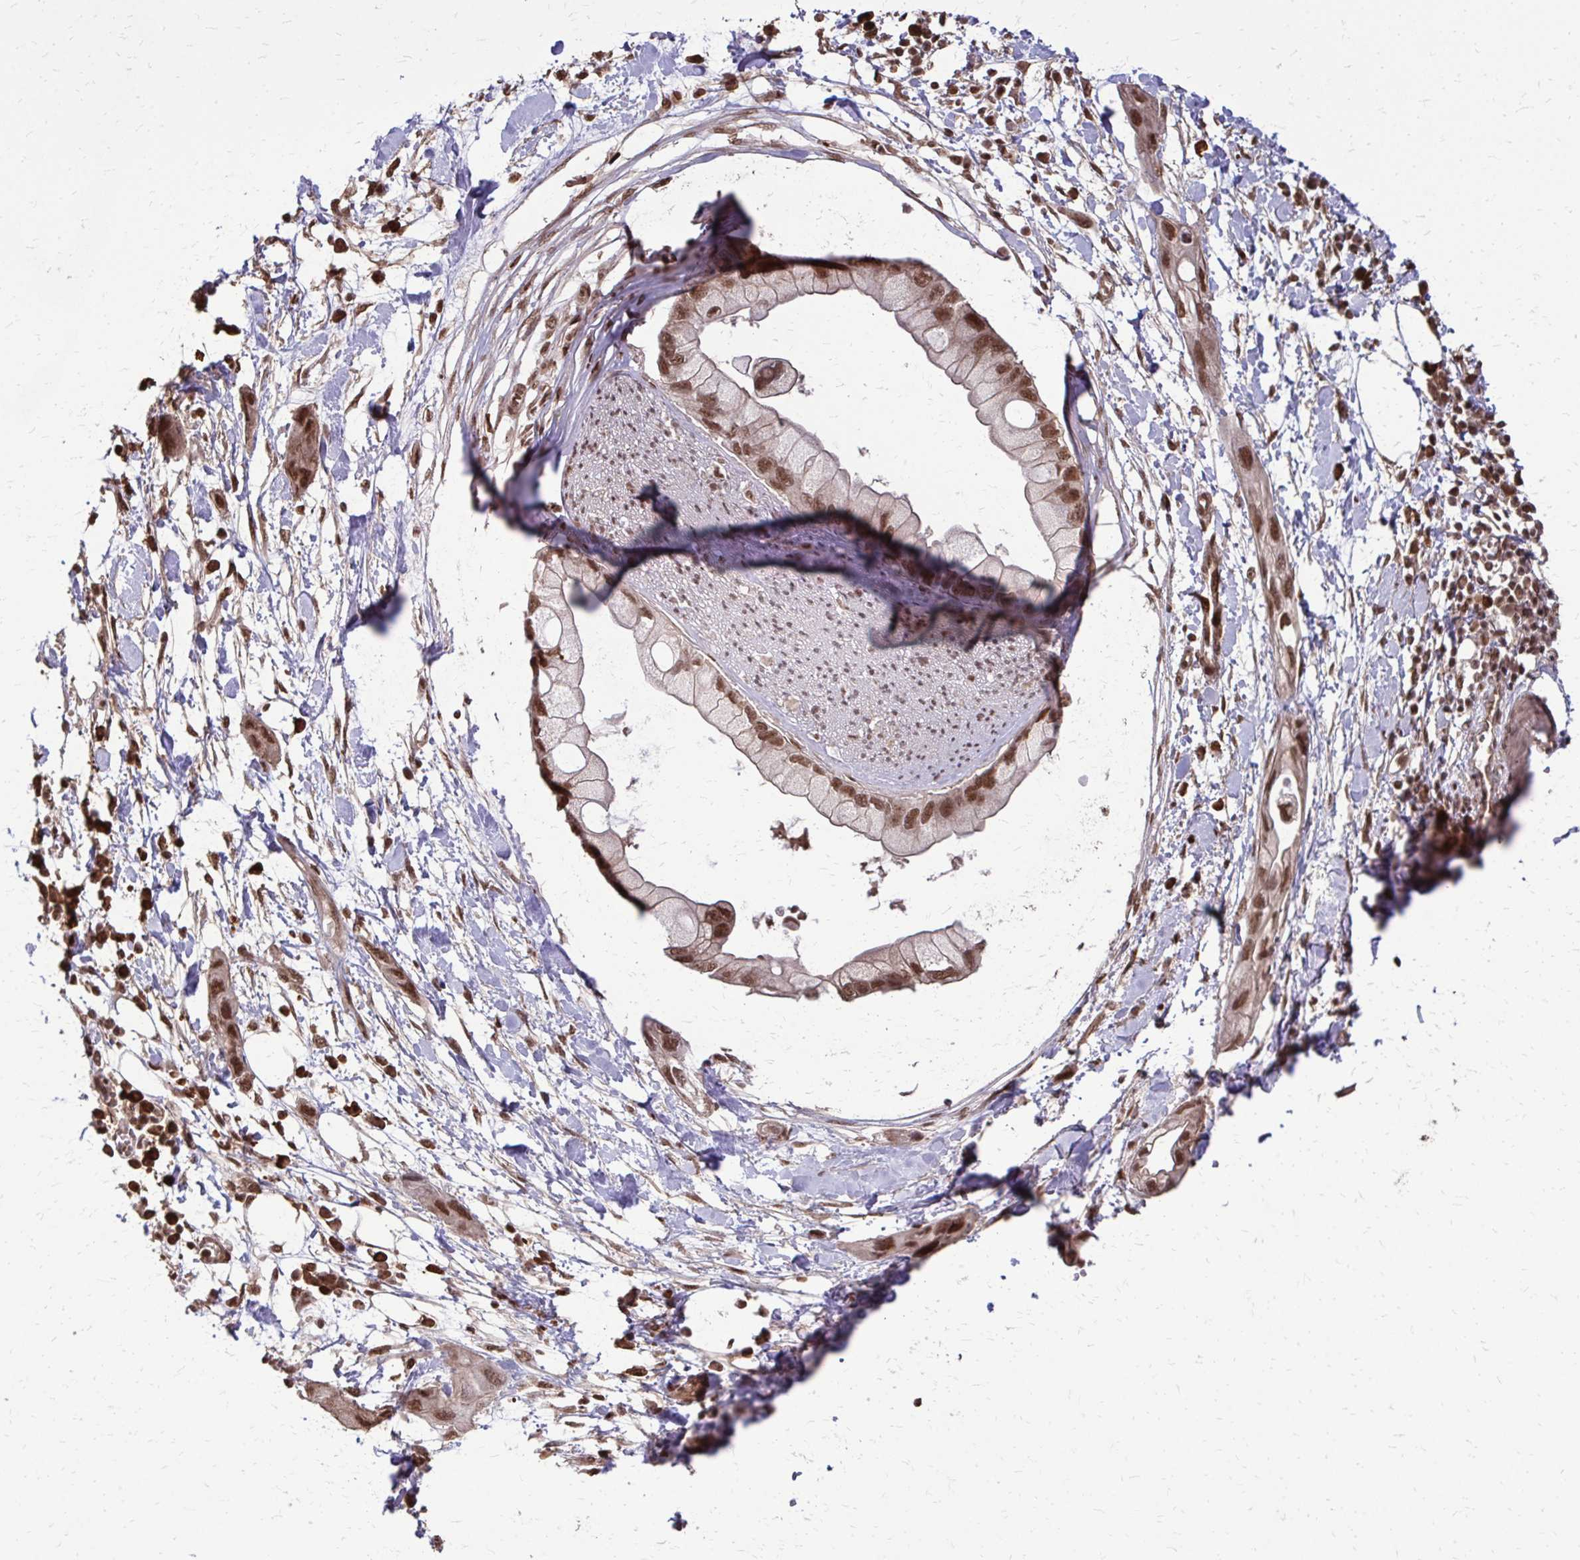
{"staining": {"intensity": "moderate", "quantity": ">75%", "location": "nuclear"}, "tissue": "pancreatic cancer", "cell_type": "Tumor cells", "image_type": "cancer", "snomed": [{"axis": "morphology", "description": "Adenocarcinoma, NOS"}, {"axis": "topography", "description": "Pancreas"}], "caption": "Protein staining by immunohistochemistry reveals moderate nuclear positivity in about >75% of tumor cells in pancreatic cancer.", "gene": "SS18", "patient": {"sex": "female", "age": 73}}